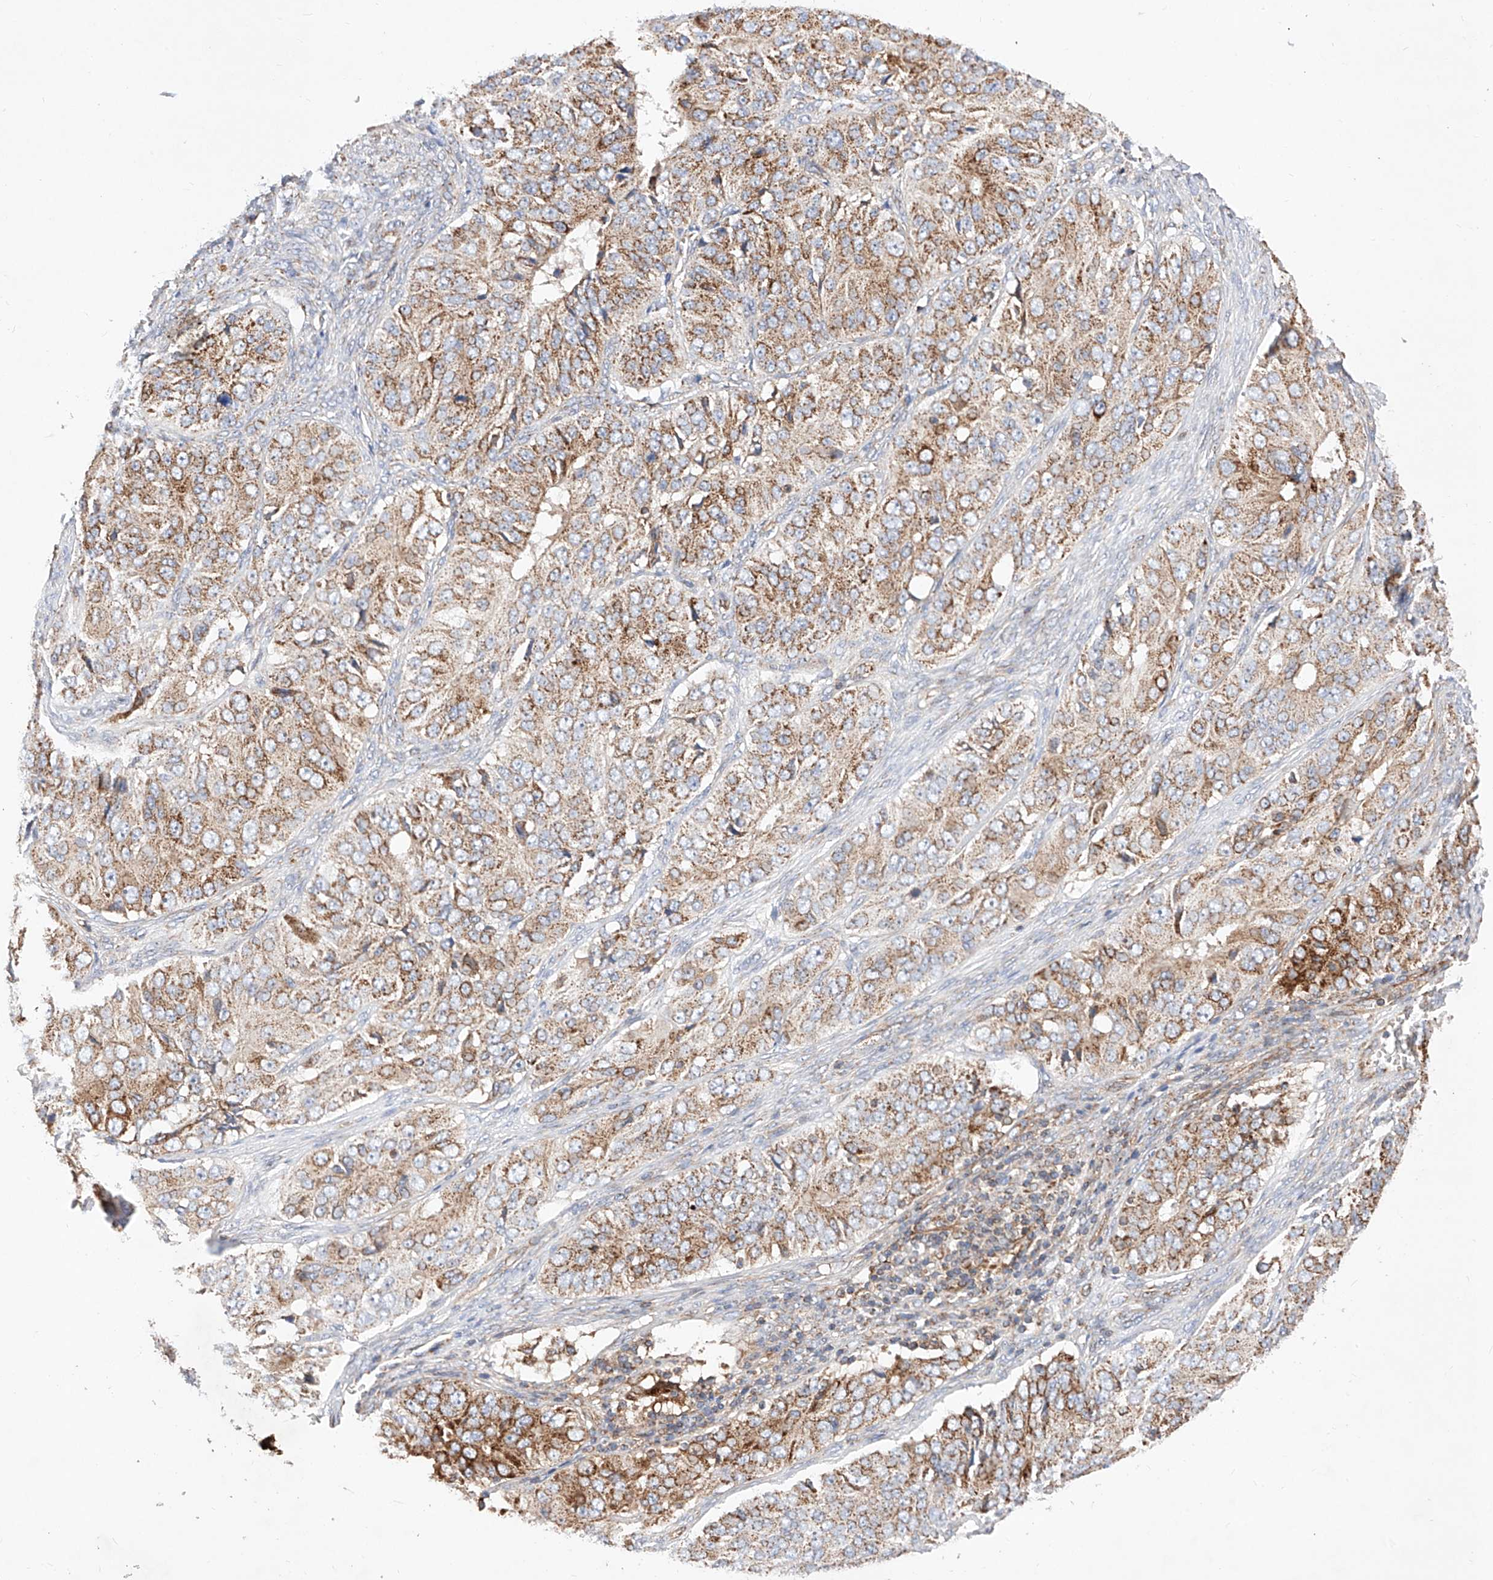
{"staining": {"intensity": "moderate", "quantity": ">75%", "location": "cytoplasmic/membranous"}, "tissue": "ovarian cancer", "cell_type": "Tumor cells", "image_type": "cancer", "snomed": [{"axis": "morphology", "description": "Carcinoma, endometroid"}, {"axis": "topography", "description": "Ovary"}], "caption": "This image exhibits endometroid carcinoma (ovarian) stained with immunohistochemistry (IHC) to label a protein in brown. The cytoplasmic/membranous of tumor cells show moderate positivity for the protein. Nuclei are counter-stained blue.", "gene": "NR1D1", "patient": {"sex": "female", "age": 51}}